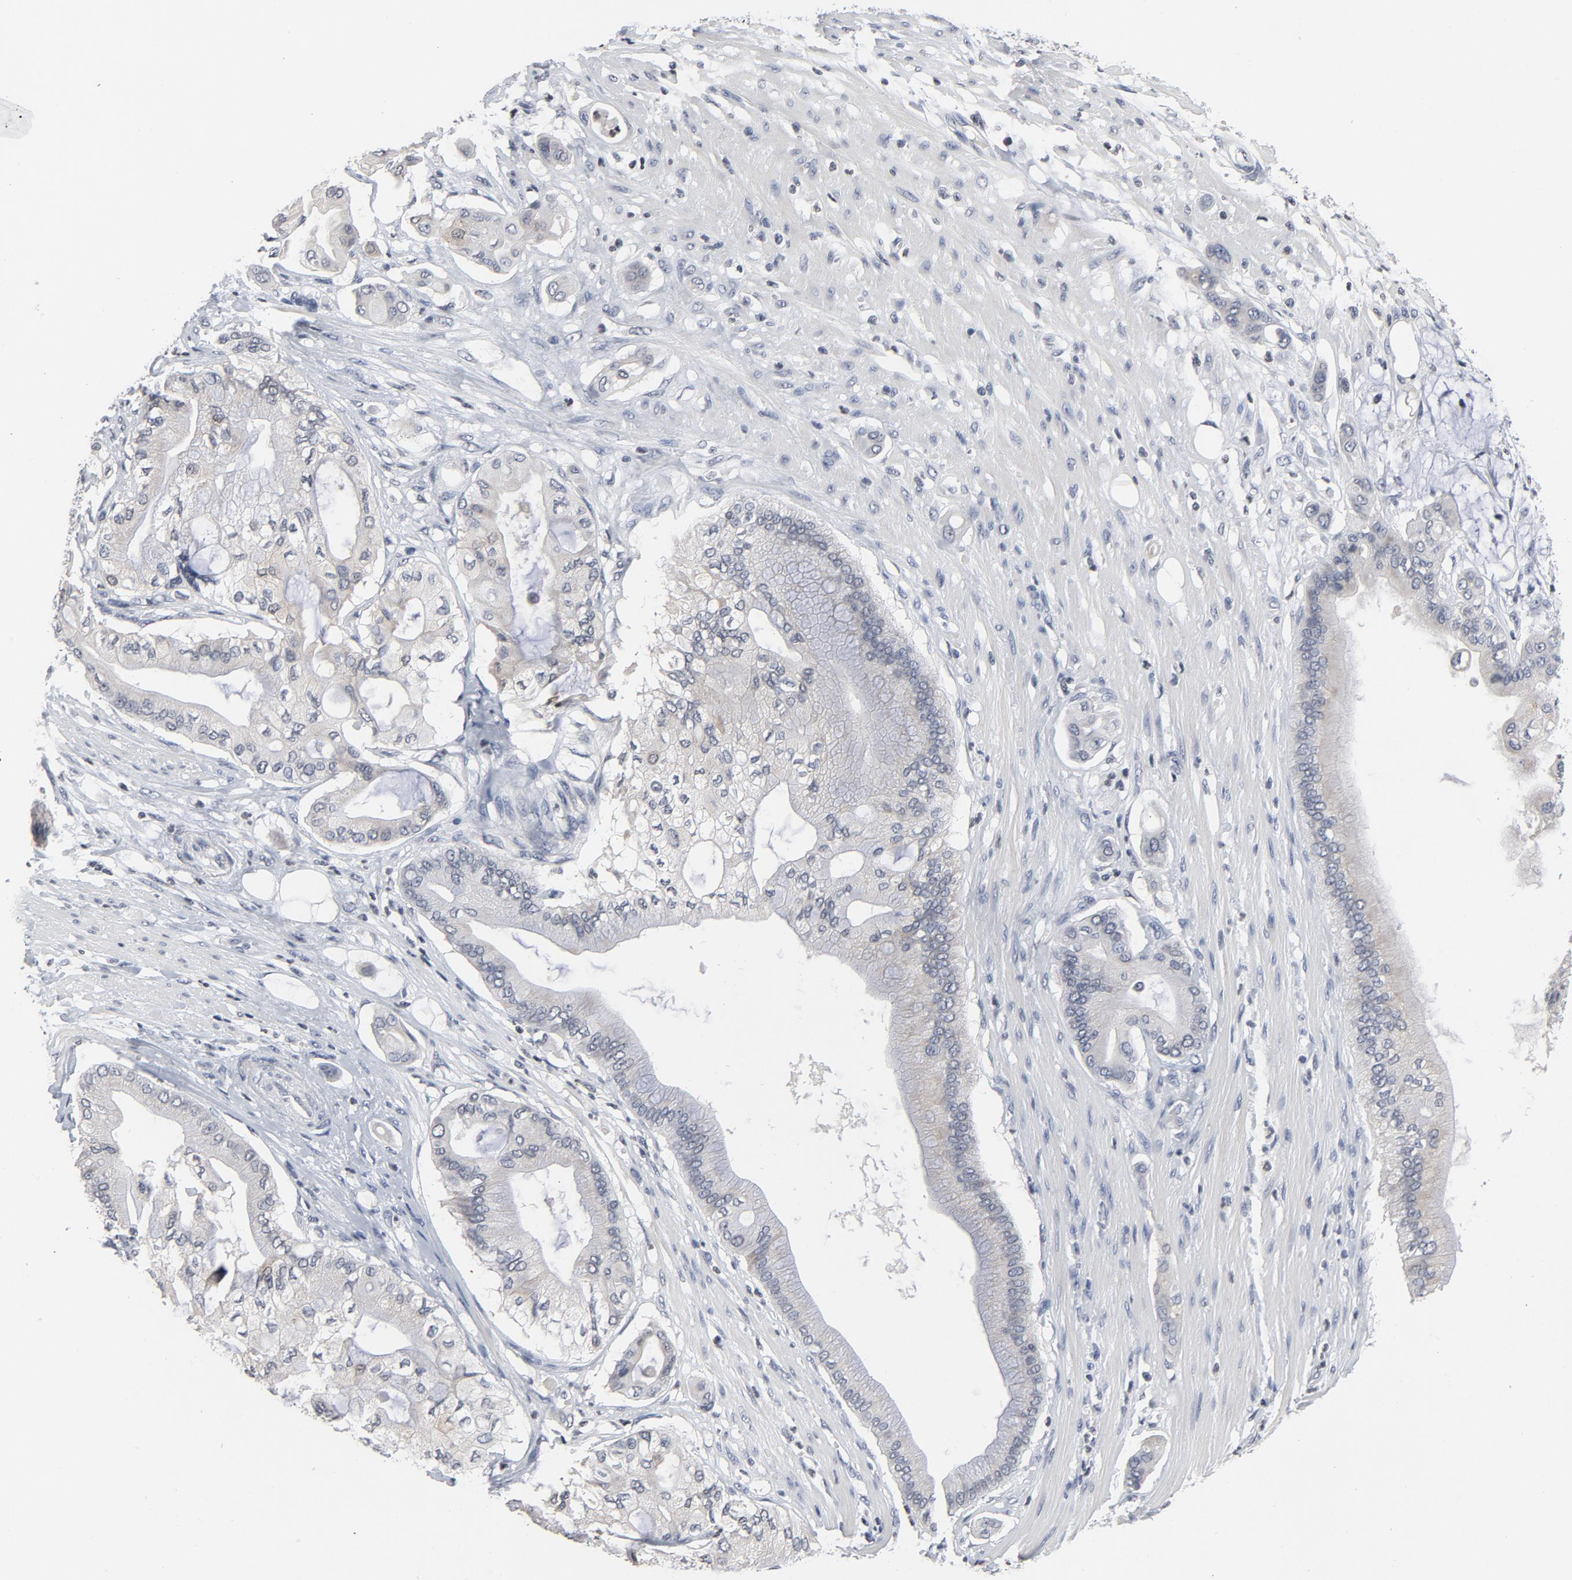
{"staining": {"intensity": "negative", "quantity": "none", "location": "none"}, "tissue": "pancreatic cancer", "cell_type": "Tumor cells", "image_type": "cancer", "snomed": [{"axis": "morphology", "description": "Adenocarcinoma, NOS"}, {"axis": "morphology", "description": "Adenocarcinoma, metastatic, NOS"}, {"axis": "topography", "description": "Lymph node"}, {"axis": "topography", "description": "Pancreas"}, {"axis": "topography", "description": "Duodenum"}], "caption": "This is an immunohistochemistry (IHC) image of pancreatic adenocarcinoma. There is no staining in tumor cells.", "gene": "TCL1A", "patient": {"sex": "female", "age": 64}}